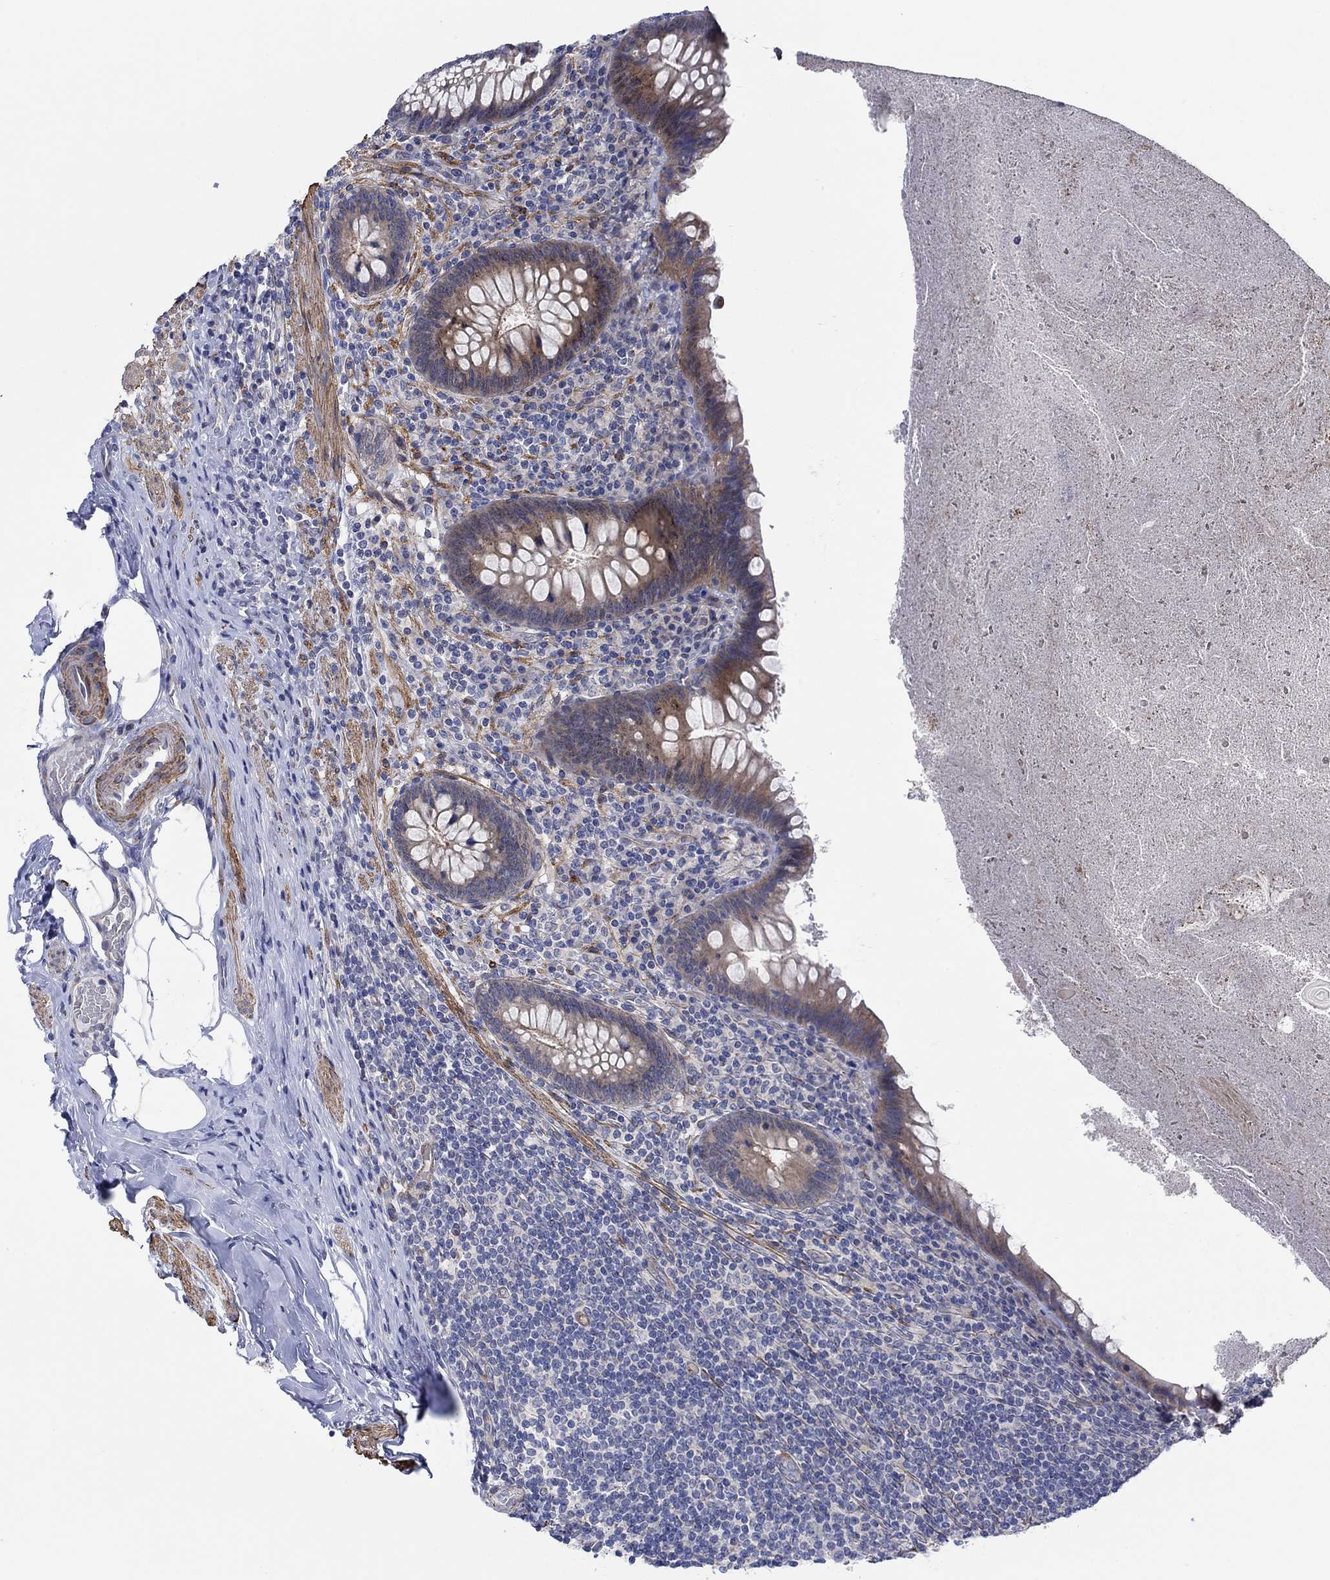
{"staining": {"intensity": "moderate", "quantity": "<25%", "location": "cytoplasmic/membranous"}, "tissue": "appendix", "cell_type": "Glandular cells", "image_type": "normal", "snomed": [{"axis": "morphology", "description": "Normal tissue, NOS"}, {"axis": "topography", "description": "Appendix"}], "caption": "Immunohistochemical staining of benign human appendix displays <25% levels of moderate cytoplasmic/membranous protein staining in approximately <25% of glandular cells.", "gene": "SCN7A", "patient": {"sex": "male", "age": 47}}